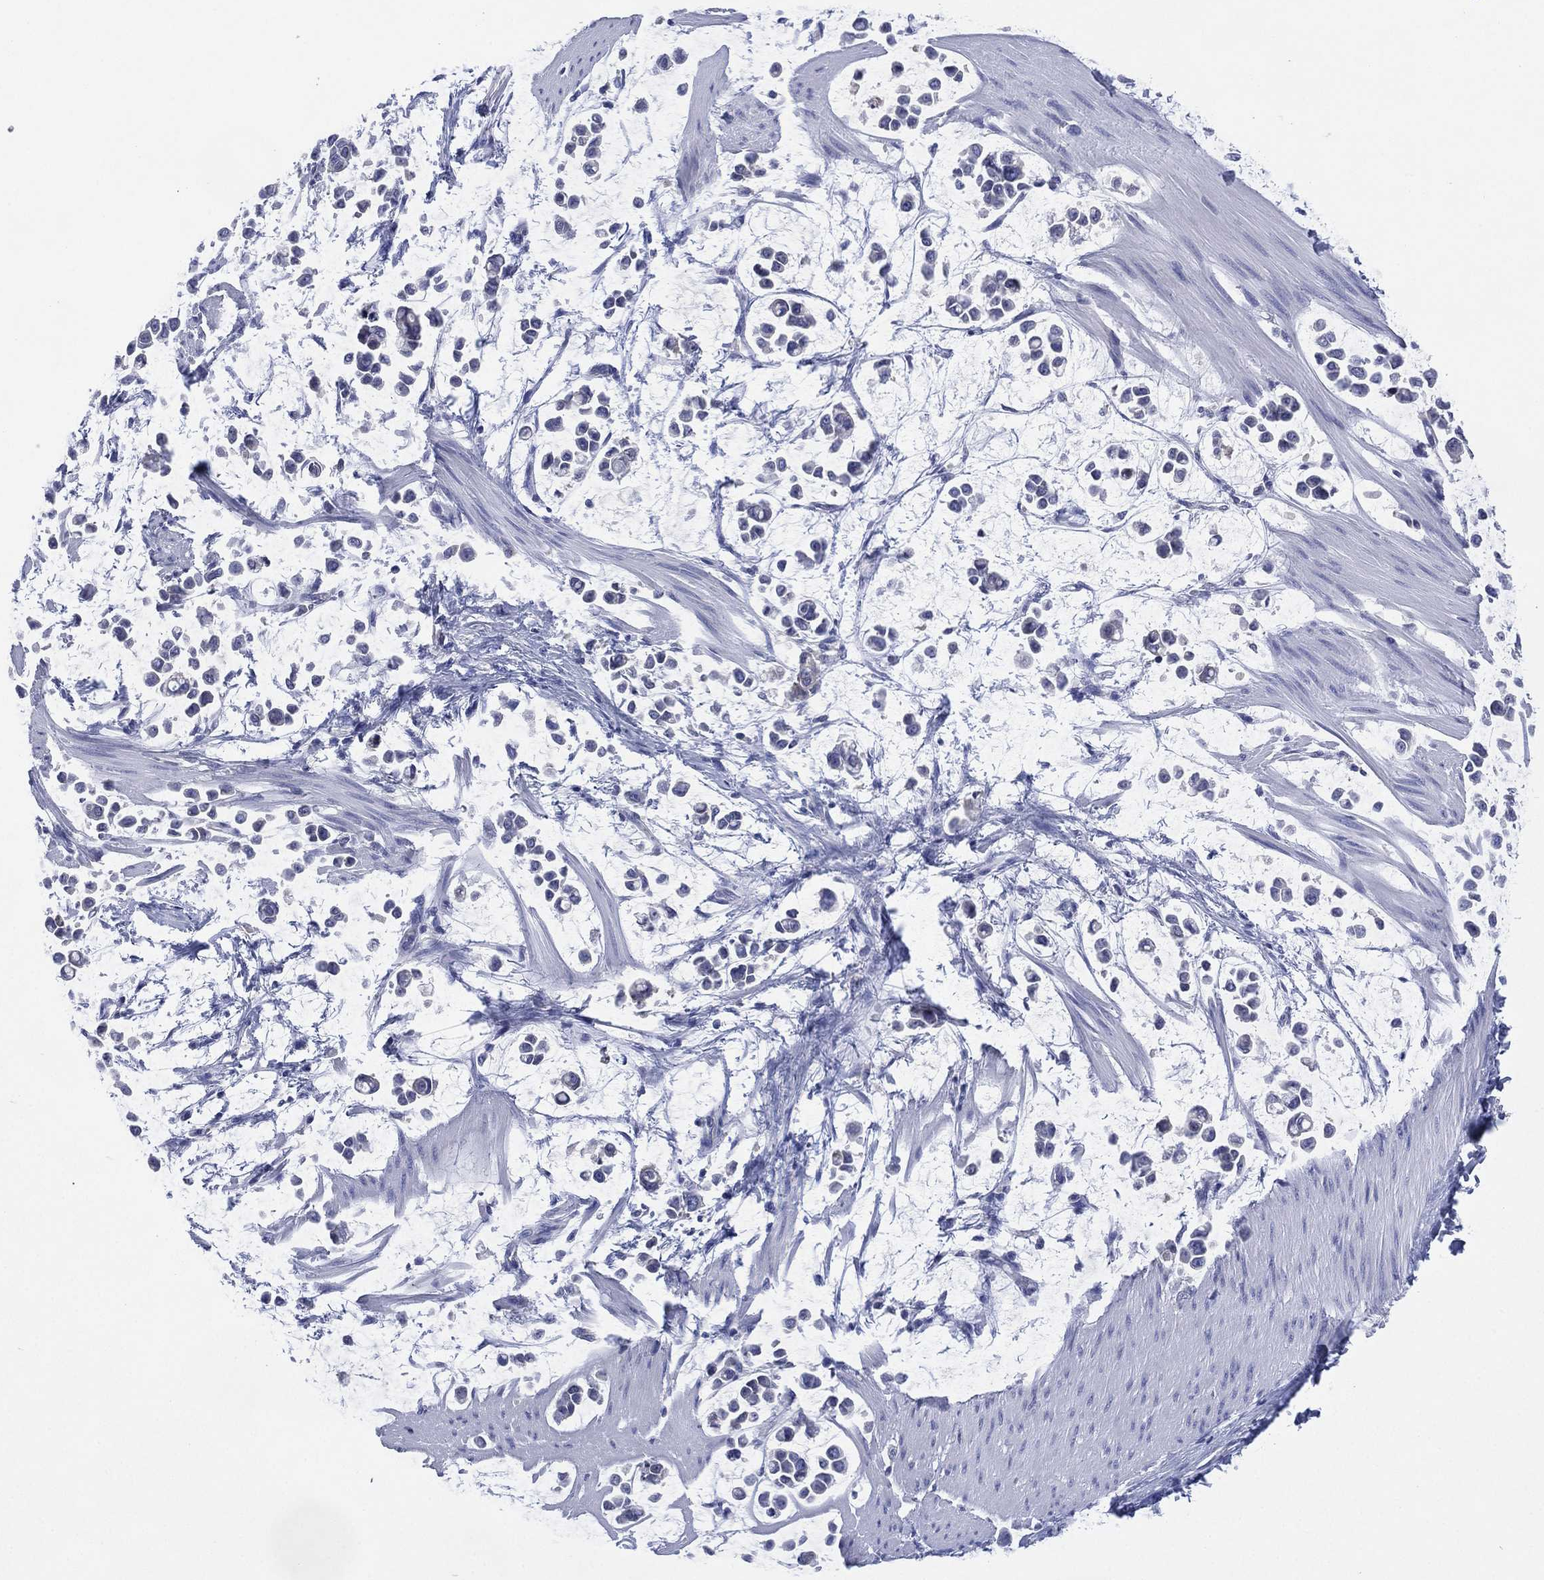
{"staining": {"intensity": "negative", "quantity": "none", "location": "none"}, "tissue": "stomach cancer", "cell_type": "Tumor cells", "image_type": "cancer", "snomed": [{"axis": "morphology", "description": "Adenocarcinoma, NOS"}, {"axis": "topography", "description": "Stomach"}], "caption": "High power microscopy photomicrograph of an IHC image of stomach adenocarcinoma, revealing no significant positivity in tumor cells. Brightfield microscopy of immunohistochemistry (IHC) stained with DAB (brown) and hematoxylin (blue), captured at high magnification.", "gene": "CHRNA3", "patient": {"sex": "male", "age": 82}}